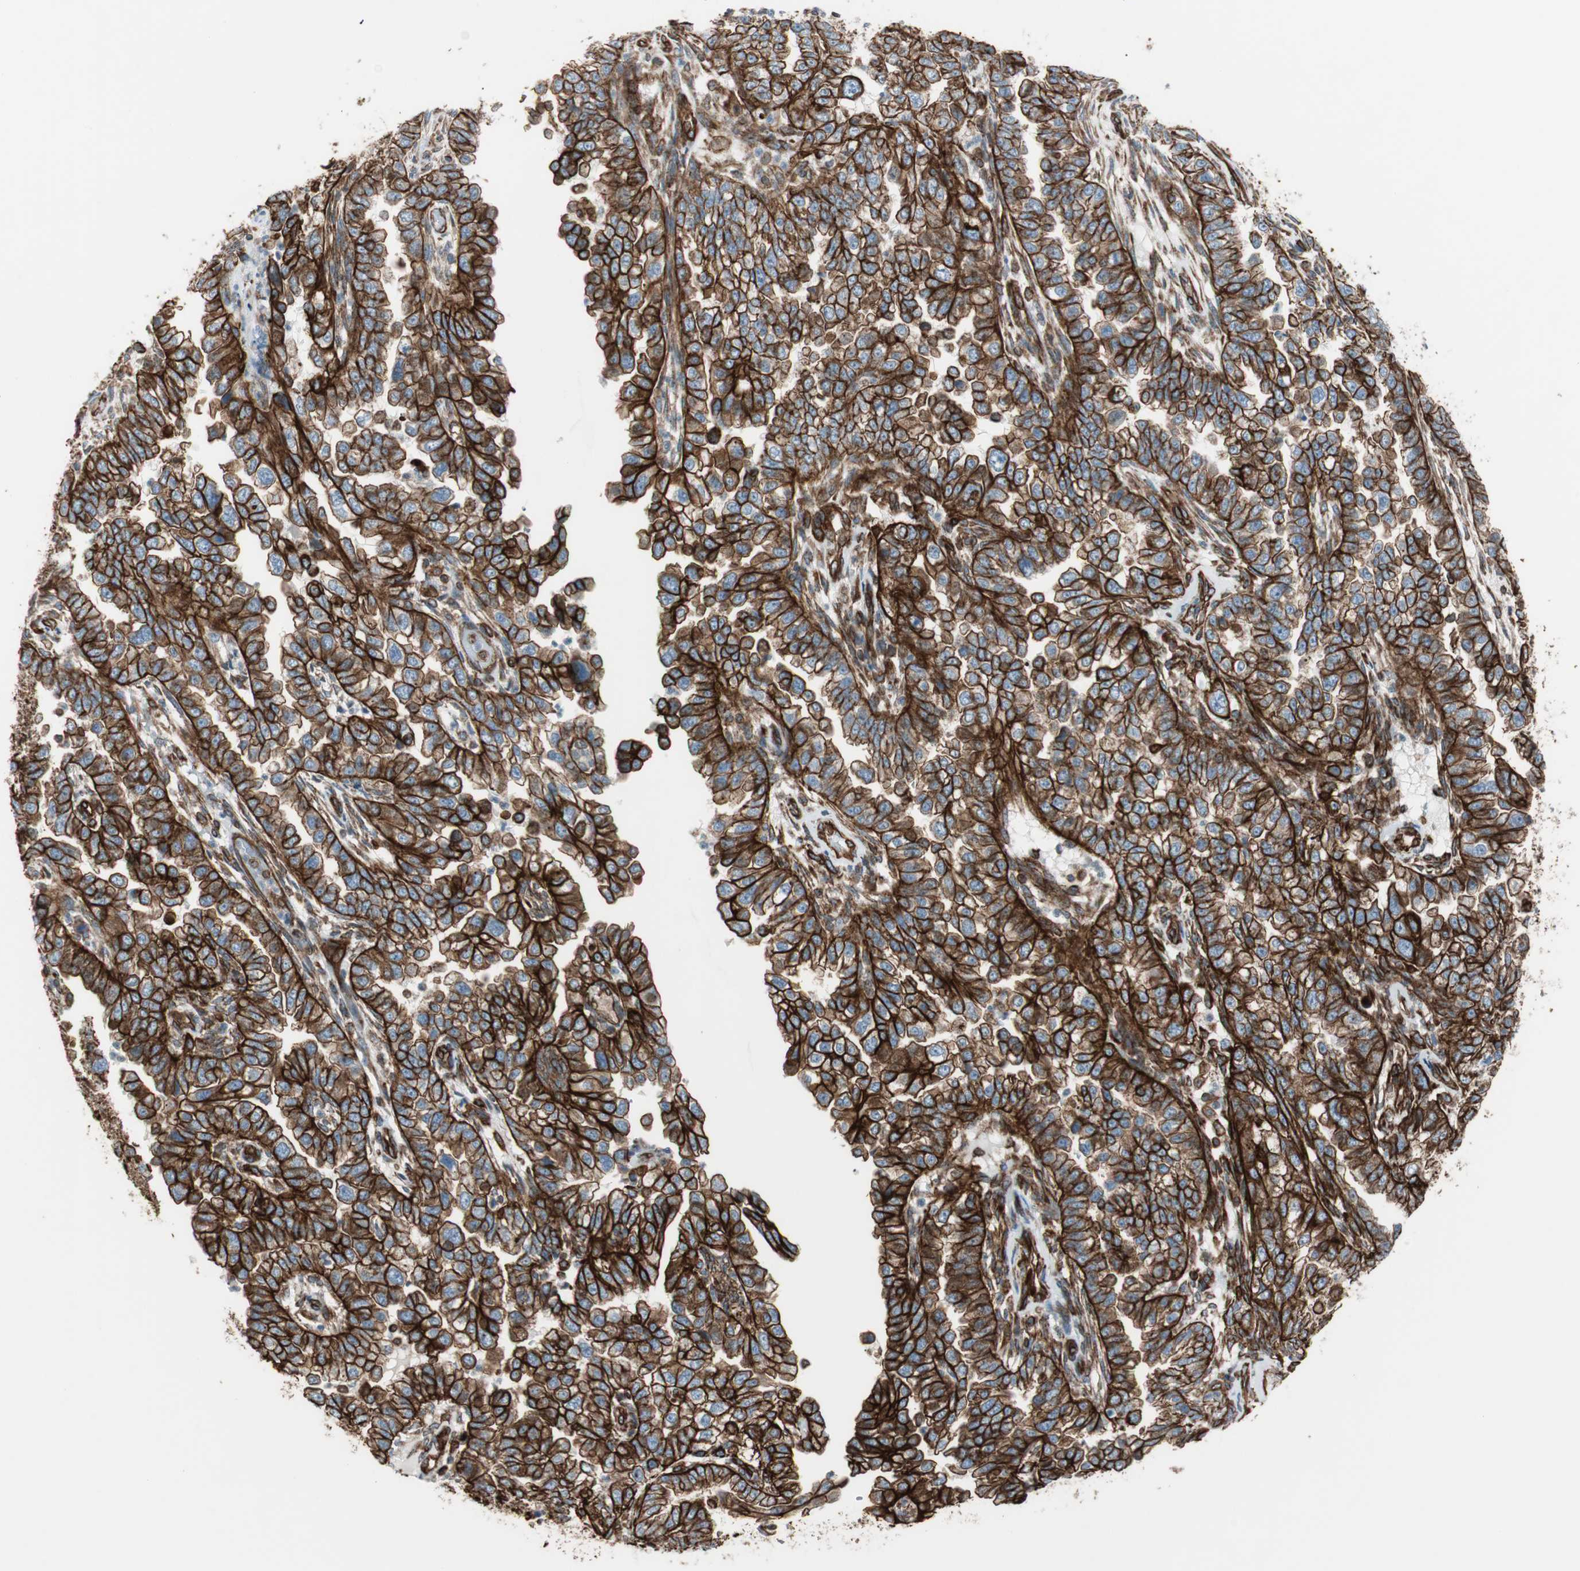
{"staining": {"intensity": "strong", "quantity": ">75%", "location": "cytoplasmic/membranous"}, "tissue": "endometrial cancer", "cell_type": "Tumor cells", "image_type": "cancer", "snomed": [{"axis": "morphology", "description": "Adenocarcinoma, NOS"}, {"axis": "topography", "description": "Endometrium"}], "caption": "An image of human endometrial adenocarcinoma stained for a protein shows strong cytoplasmic/membranous brown staining in tumor cells. (IHC, brightfield microscopy, high magnification).", "gene": "TCTA", "patient": {"sex": "female", "age": 85}}